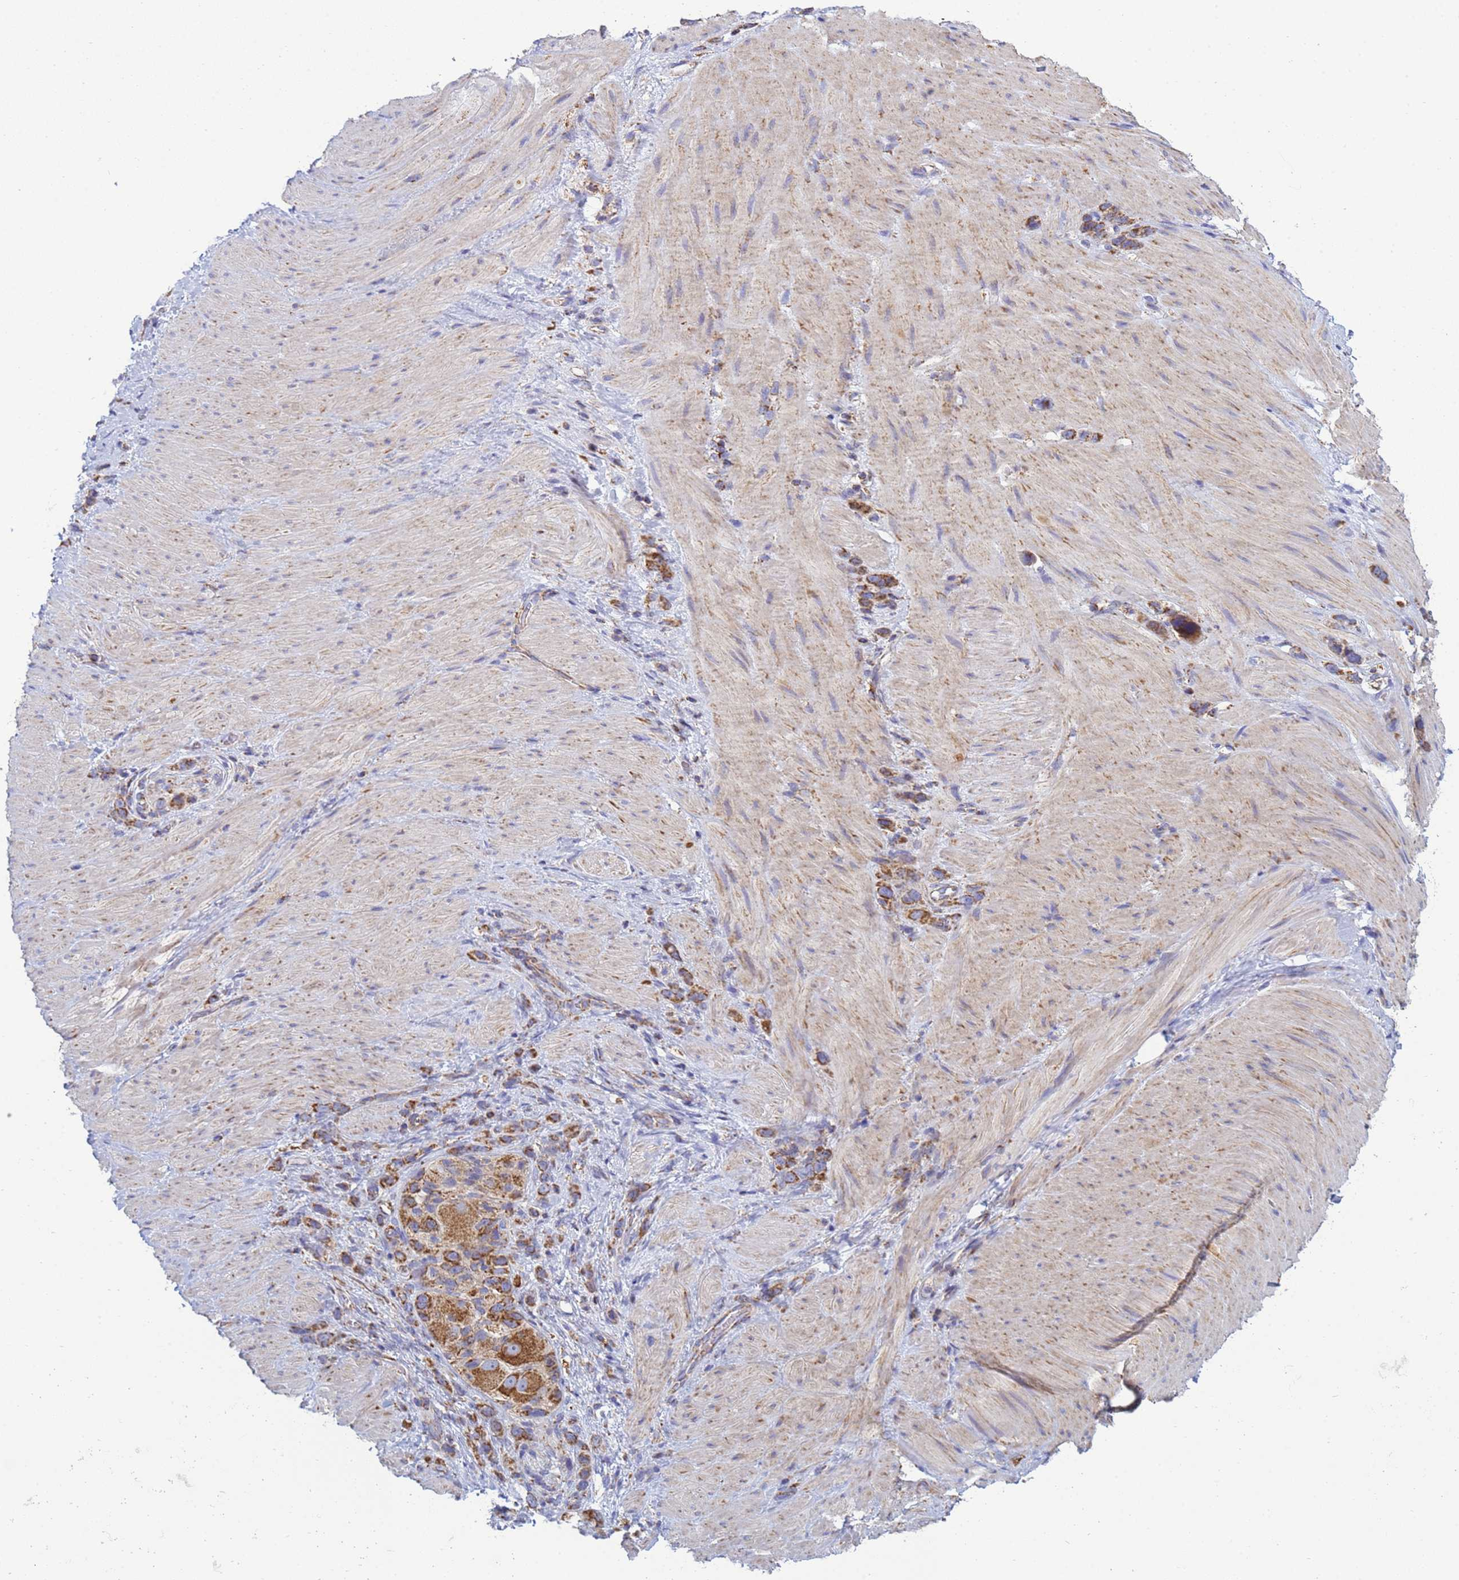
{"staining": {"intensity": "strong", "quantity": ">75%", "location": "cytoplasmic/membranous"}, "tissue": "stomach cancer", "cell_type": "Tumor cells", "image_type": "cancer", "snomed": [{"axis": "morphology", "description": "Adenocarcinoma, NOS"}, {"axis": "topography", "description": "Stomach"}], "caption": "Protein staining shows strong cytoplasmic/membranous staining in about >75% of tumor cells in stomach cancer (adenocarcinoma).", "gene": "COQ4", "patient": {"sex": "female", "age": 65}}